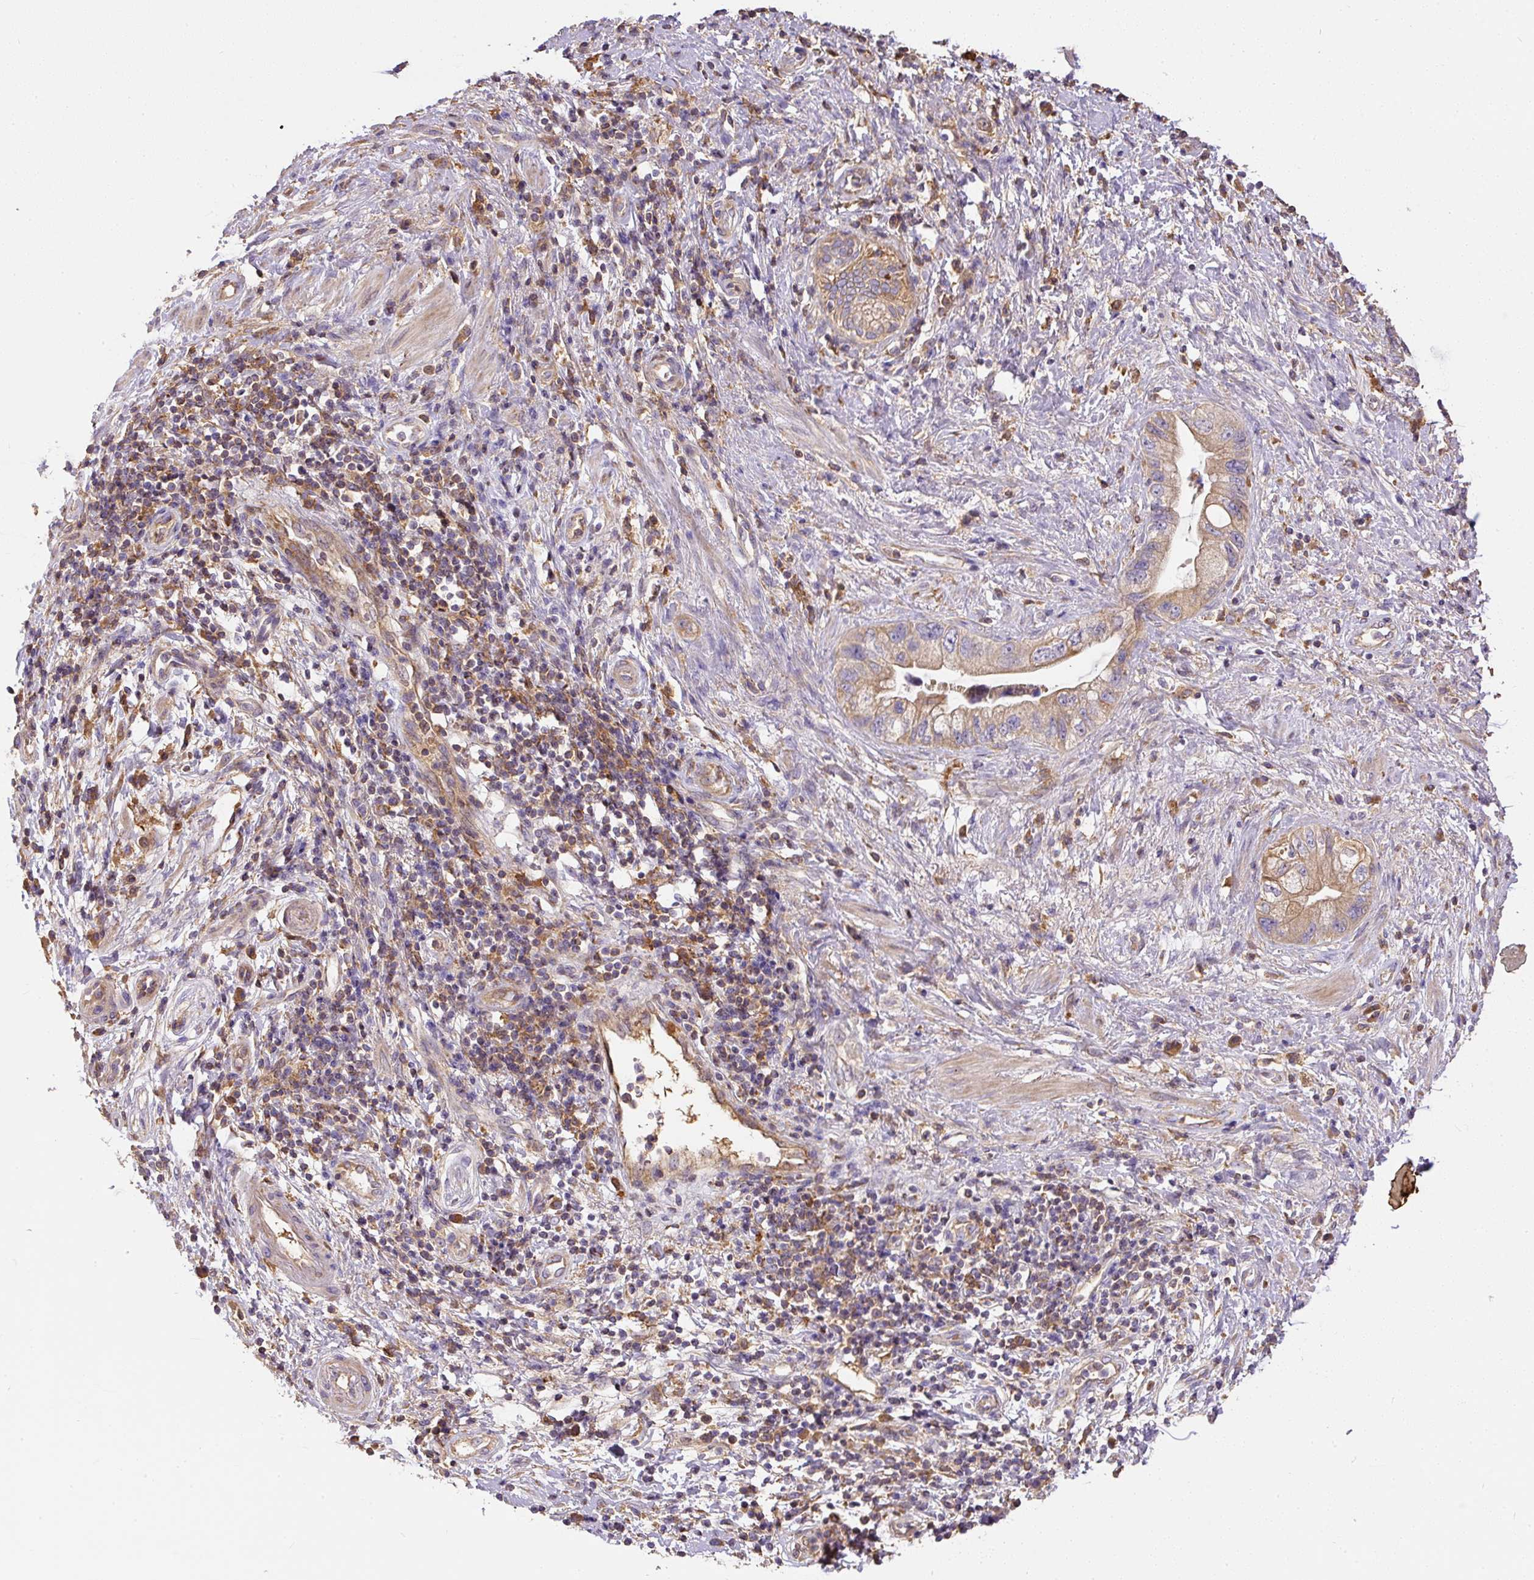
{"staining": {"intensity": "moderate", "quantity": ">75%", "location": "cytoplasmic/membranous"}, "tissue": "pancreatic cancer", "cell_type": "Tumor cells", "image_type": "cancer", "snomed": [{"axis": "morphology", "description": "Adenocarcinoma, NOS"}, {"axis": "topography", "description": "Pancreas"}], "caption": "An image of human pancreatic cancer (adenocarcinoma) stained for a protein exhibits moderate cytoplasmic/membranous brown staining in tumor cells.", "gene": "DAPK1", "patient": {"sex": "female", "age": 73}}